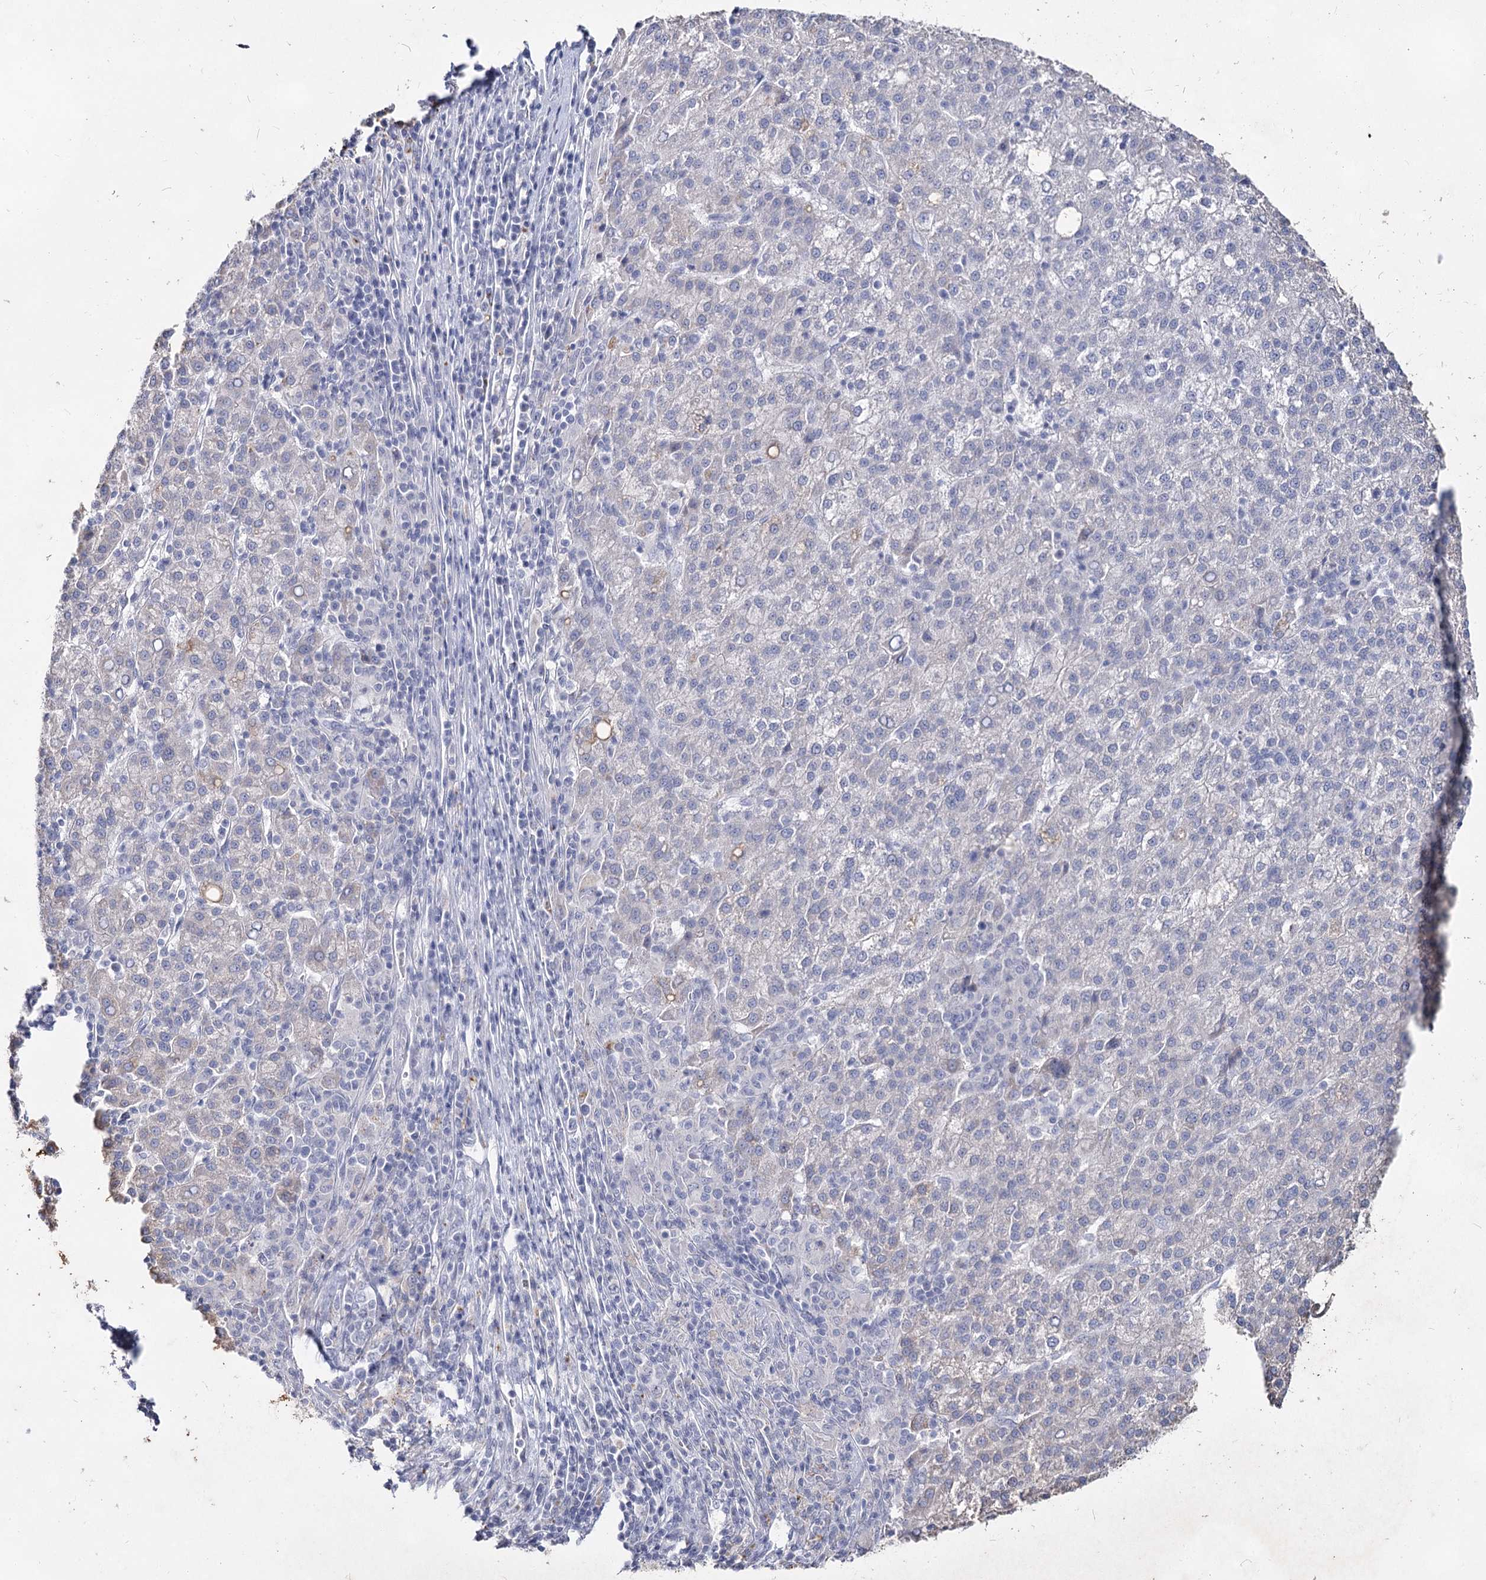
{"staining": {"intensity": "negative", "quantity": "none", "location": "none"}, "tissue": "liver cancer", "cell_type": "Tumor cells", "image_type": "cancer", "snomed": [{"axis": "morphology", "description": "Carcinoma, Hepatocellular, NOS"}, {"axis": "topography", "description": "Liver"}], "caption": "High power microscopy histopathology image of an IHC histopathology image of liver cancer, revealing no significant staining in tumor cells.", "gene": "CCDC73", "patient": {"sex": "female", "age": 58}}